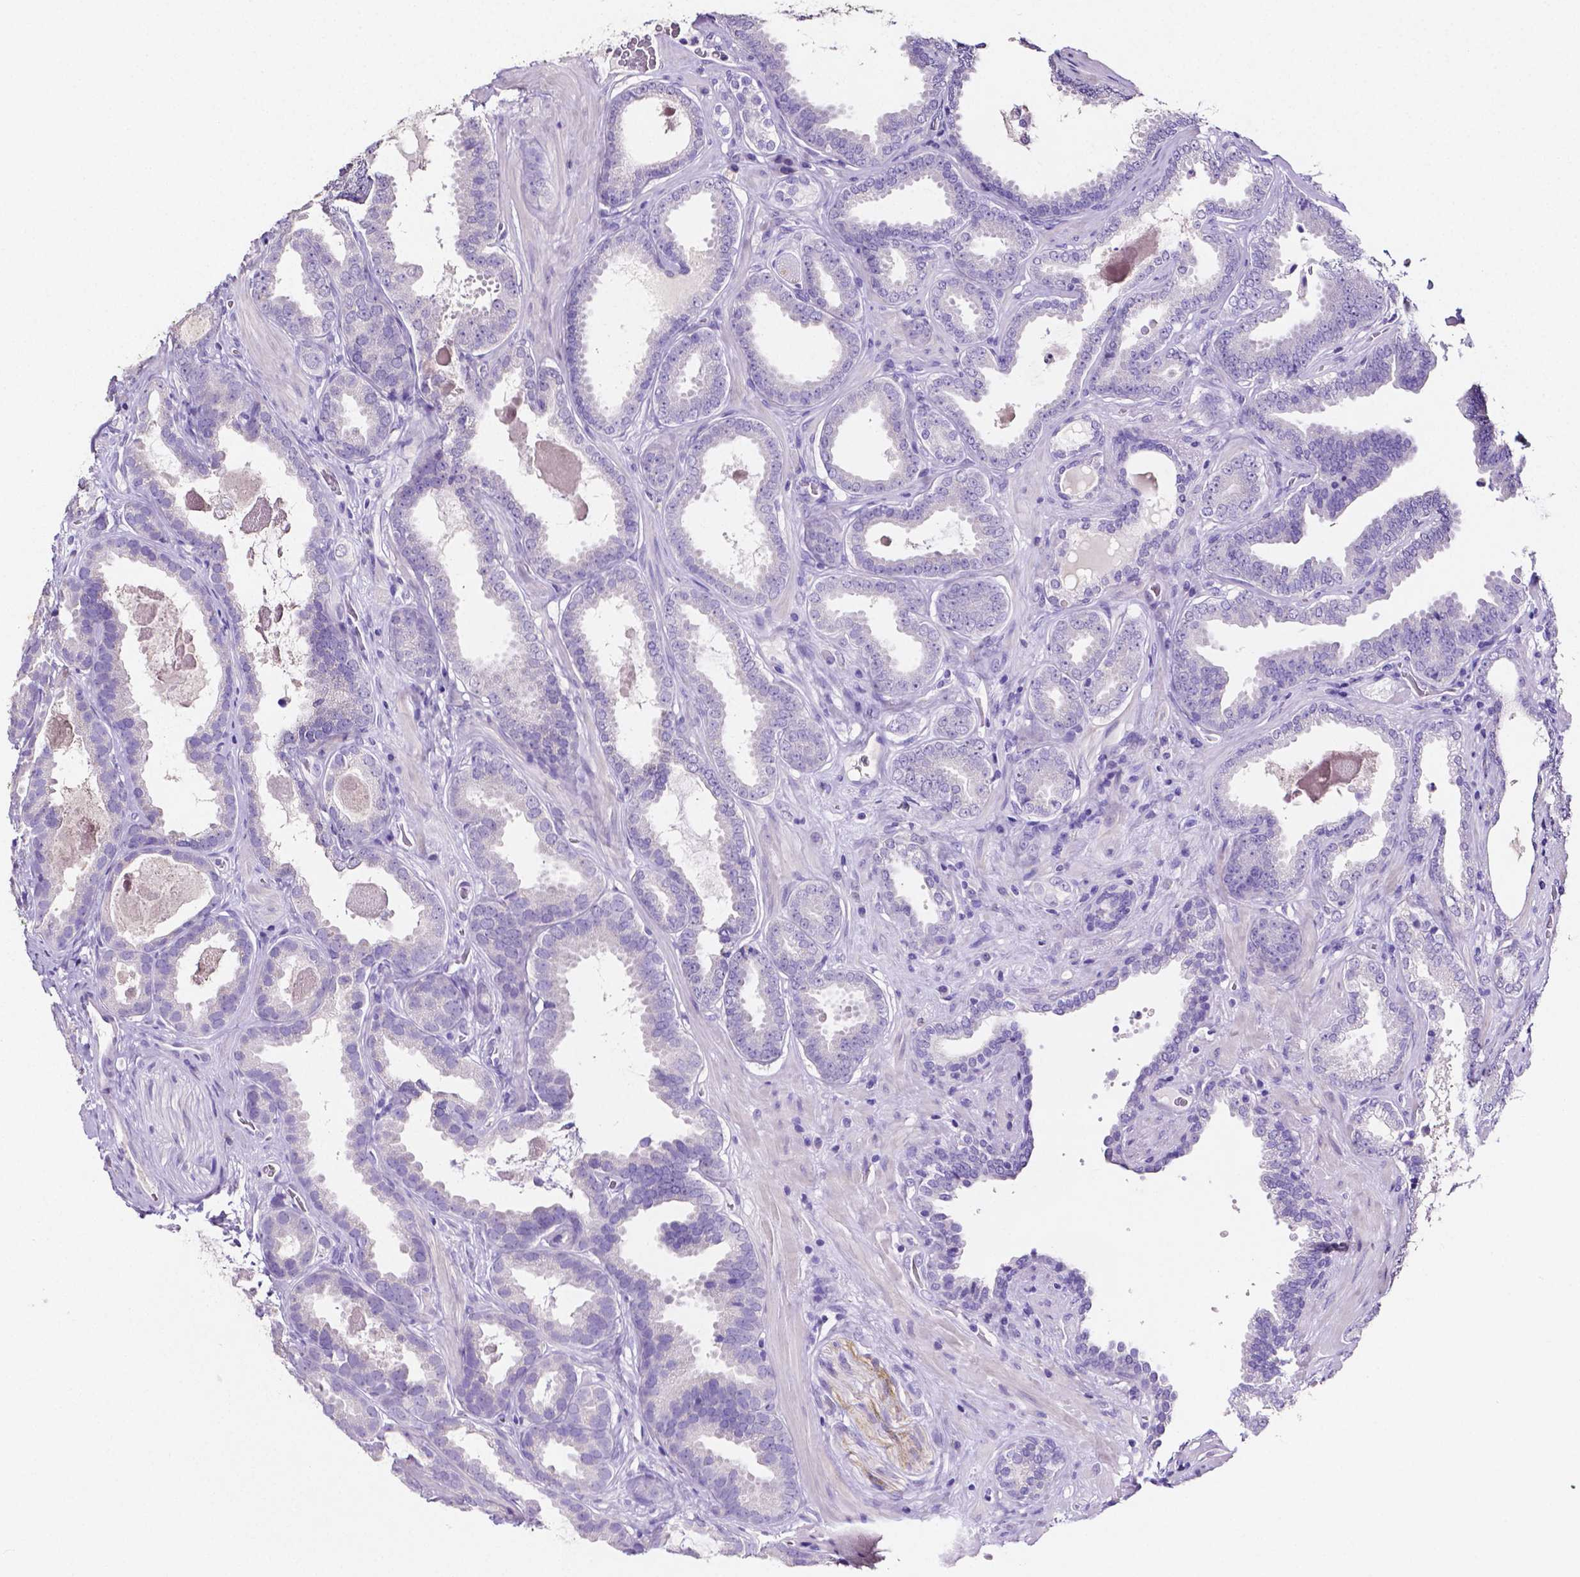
{"staining": {"intensity": "negative", "quantity": "none", "location": "none"}, "tissue": "prostate cancer", "cell_type": "Tumor cells", "image_type": "cancer", "snomed": [{"axis": "morphology", "description": "Adenocarcinoma, NOS"}, {"axis": "topography", "description": "Prostate"}], "caption": "Tumor cells show no significant expression in adenocarcinoma (prostate).", "gene": "SLC22A2", "patient": {"sex": "male", "age": 64}}